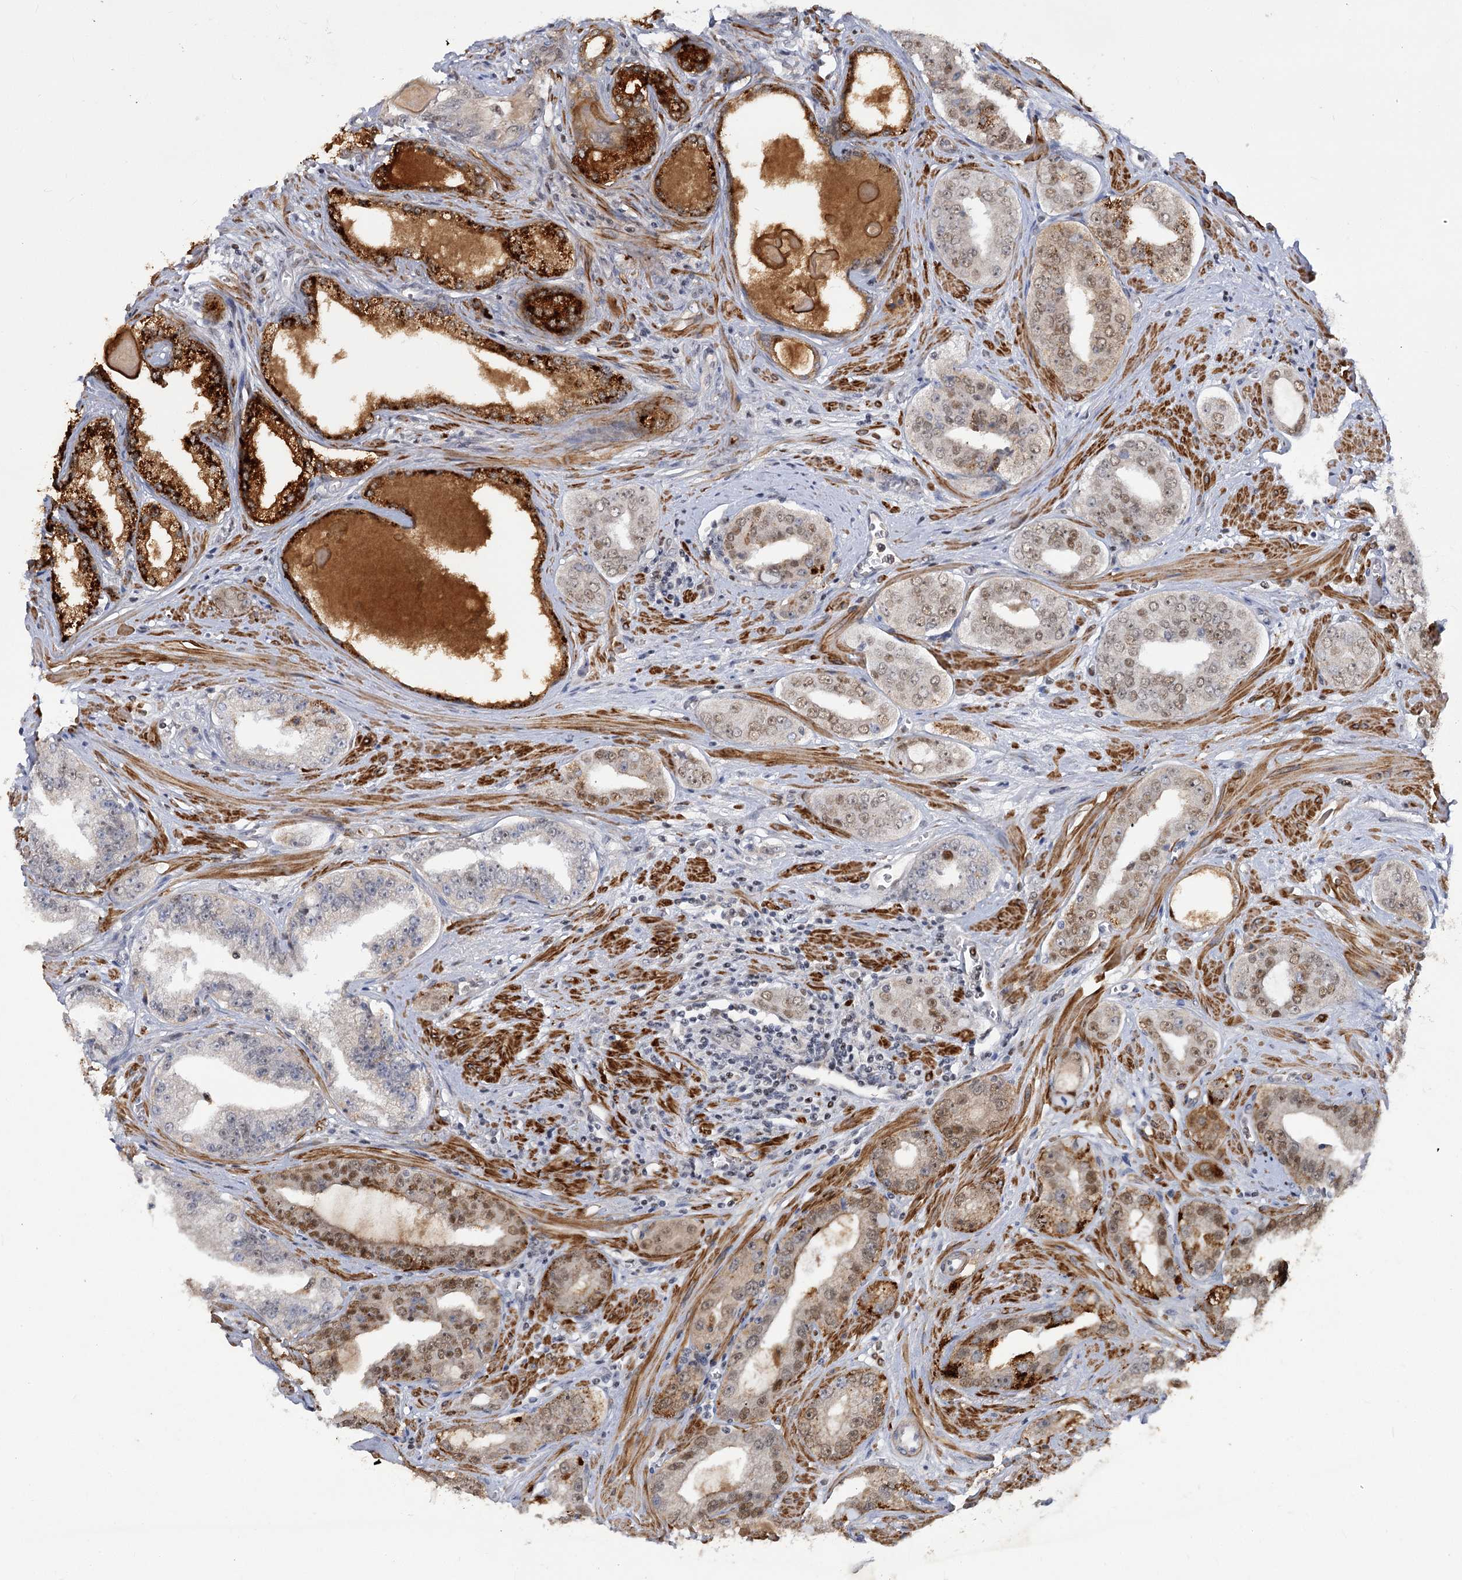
{"staining": {"intensity": "moderate", "quantity": ">75%", "location": "cytoplasmic/membranous,nuclear"}, "tissue": "prostate cancer", "cell_type": "Tumor cells", "image_type": "cancer", "snomed": [{"axis": "morphology", "description": "Adenocarcinoma, High grade"}, {"axis": "topography", "description": "Prostate"}], "caption": "About >75% of tumor cells in human prostate adenocarcinoma (high-grade) show moderate cytoplasmic/membranous and nuclear protein expression as visualized by brown immunohistochemical staining.", "gene": "ARSI", "patient": {"sex": "male", "age": 71}}